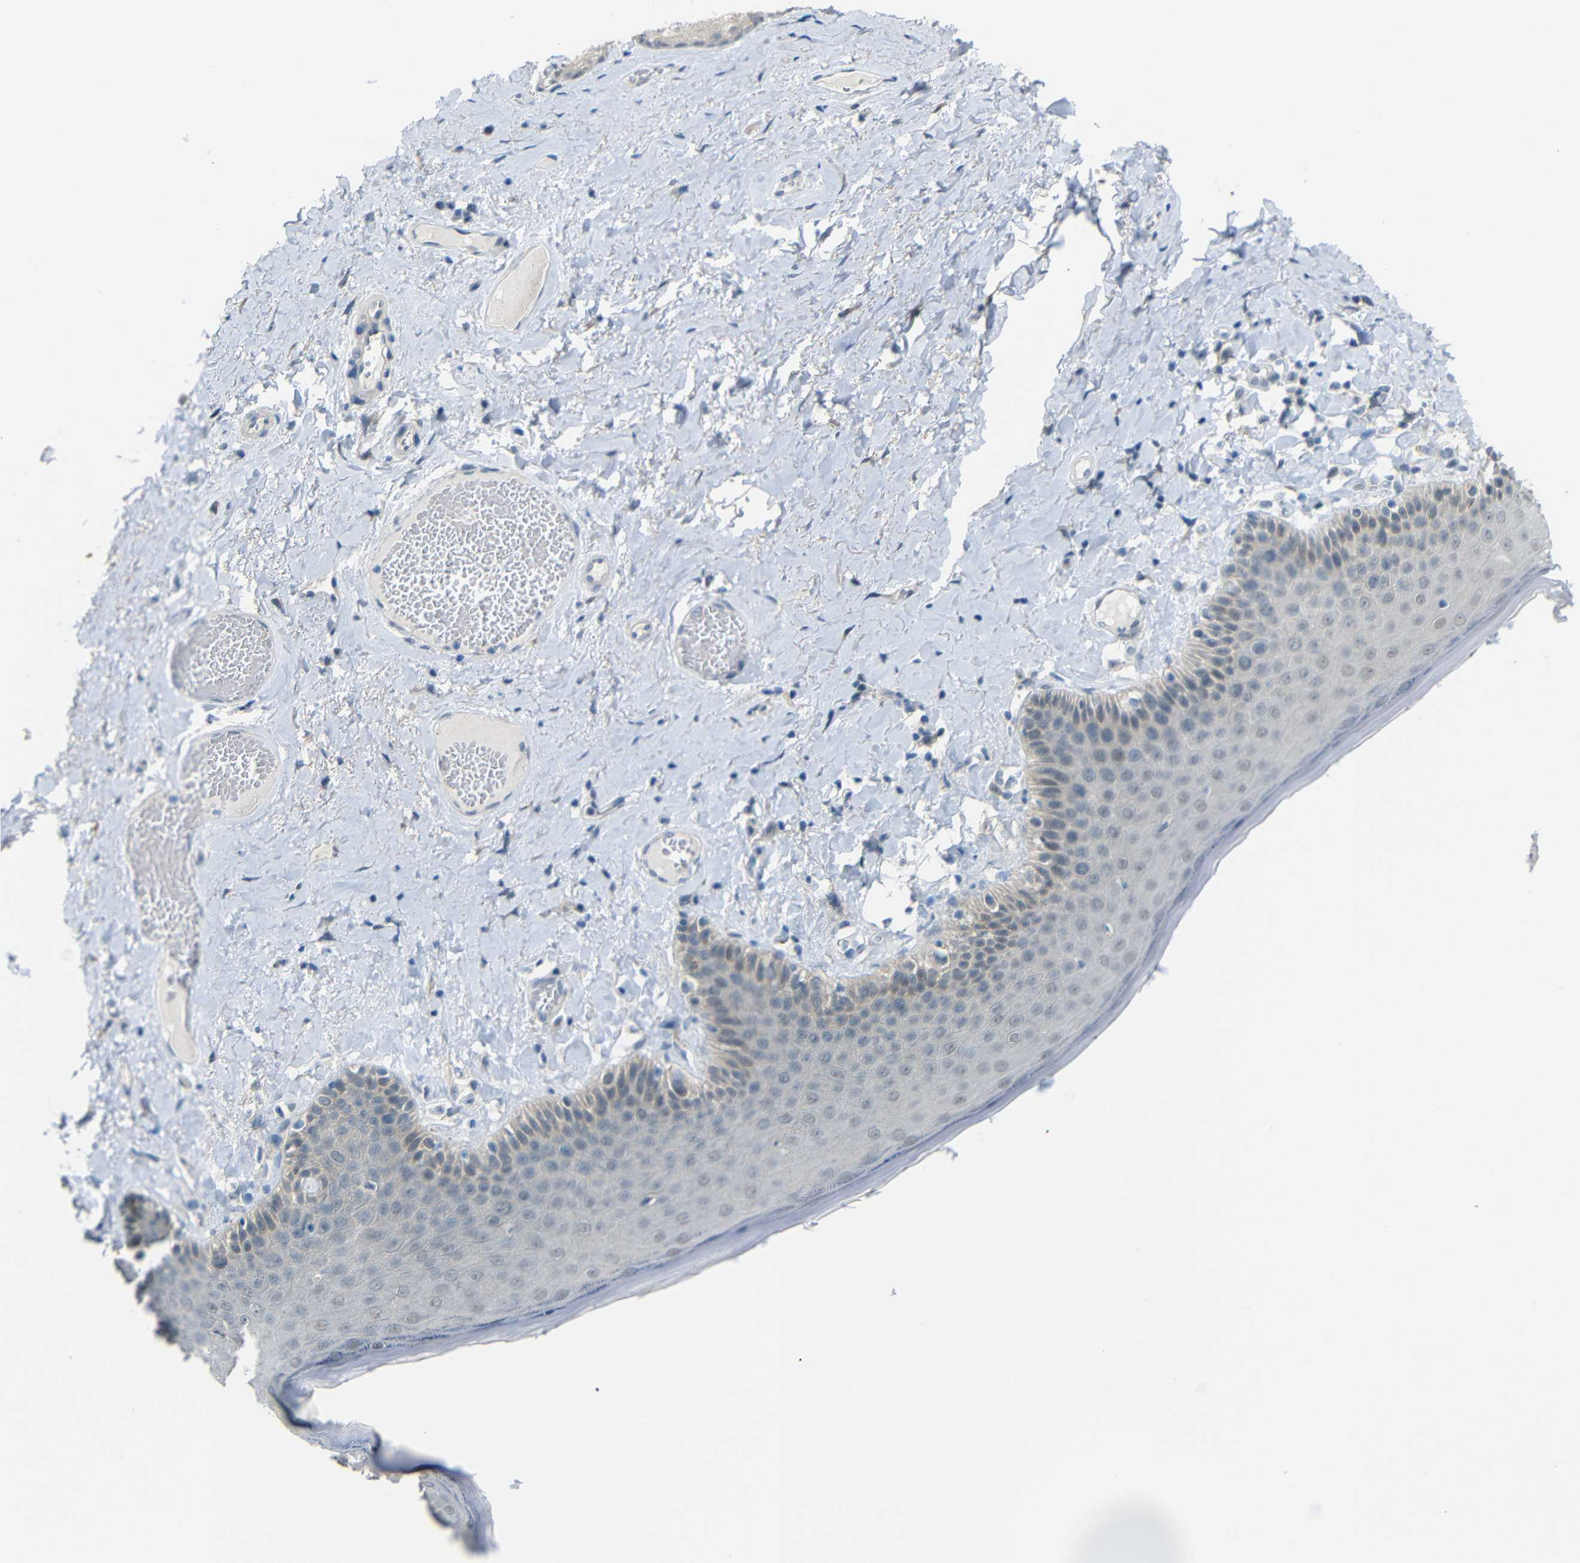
{"staining": {"intensity": "moderate", "quantity": "<25%", "location": "cytoplasmic/membranous"}, "tissue": "skin", "cell_type": "Epidermal cells", "image_type": "normal", "snomed": [{"axis": "morphology", "description": "Normal tissue, NOS"}, {"axis": "topography", "description": "Anal"}], "caption": "Immunohistochemical staining of normal skin displays moderate cytoplasmic/membranous protein staining in about <25% of epidermal cells. (brown staining indicates protein expression, while blue staining denotes nuclei).", "gene": "GPR158", "patient": {"sex": "male", "age": 69}}